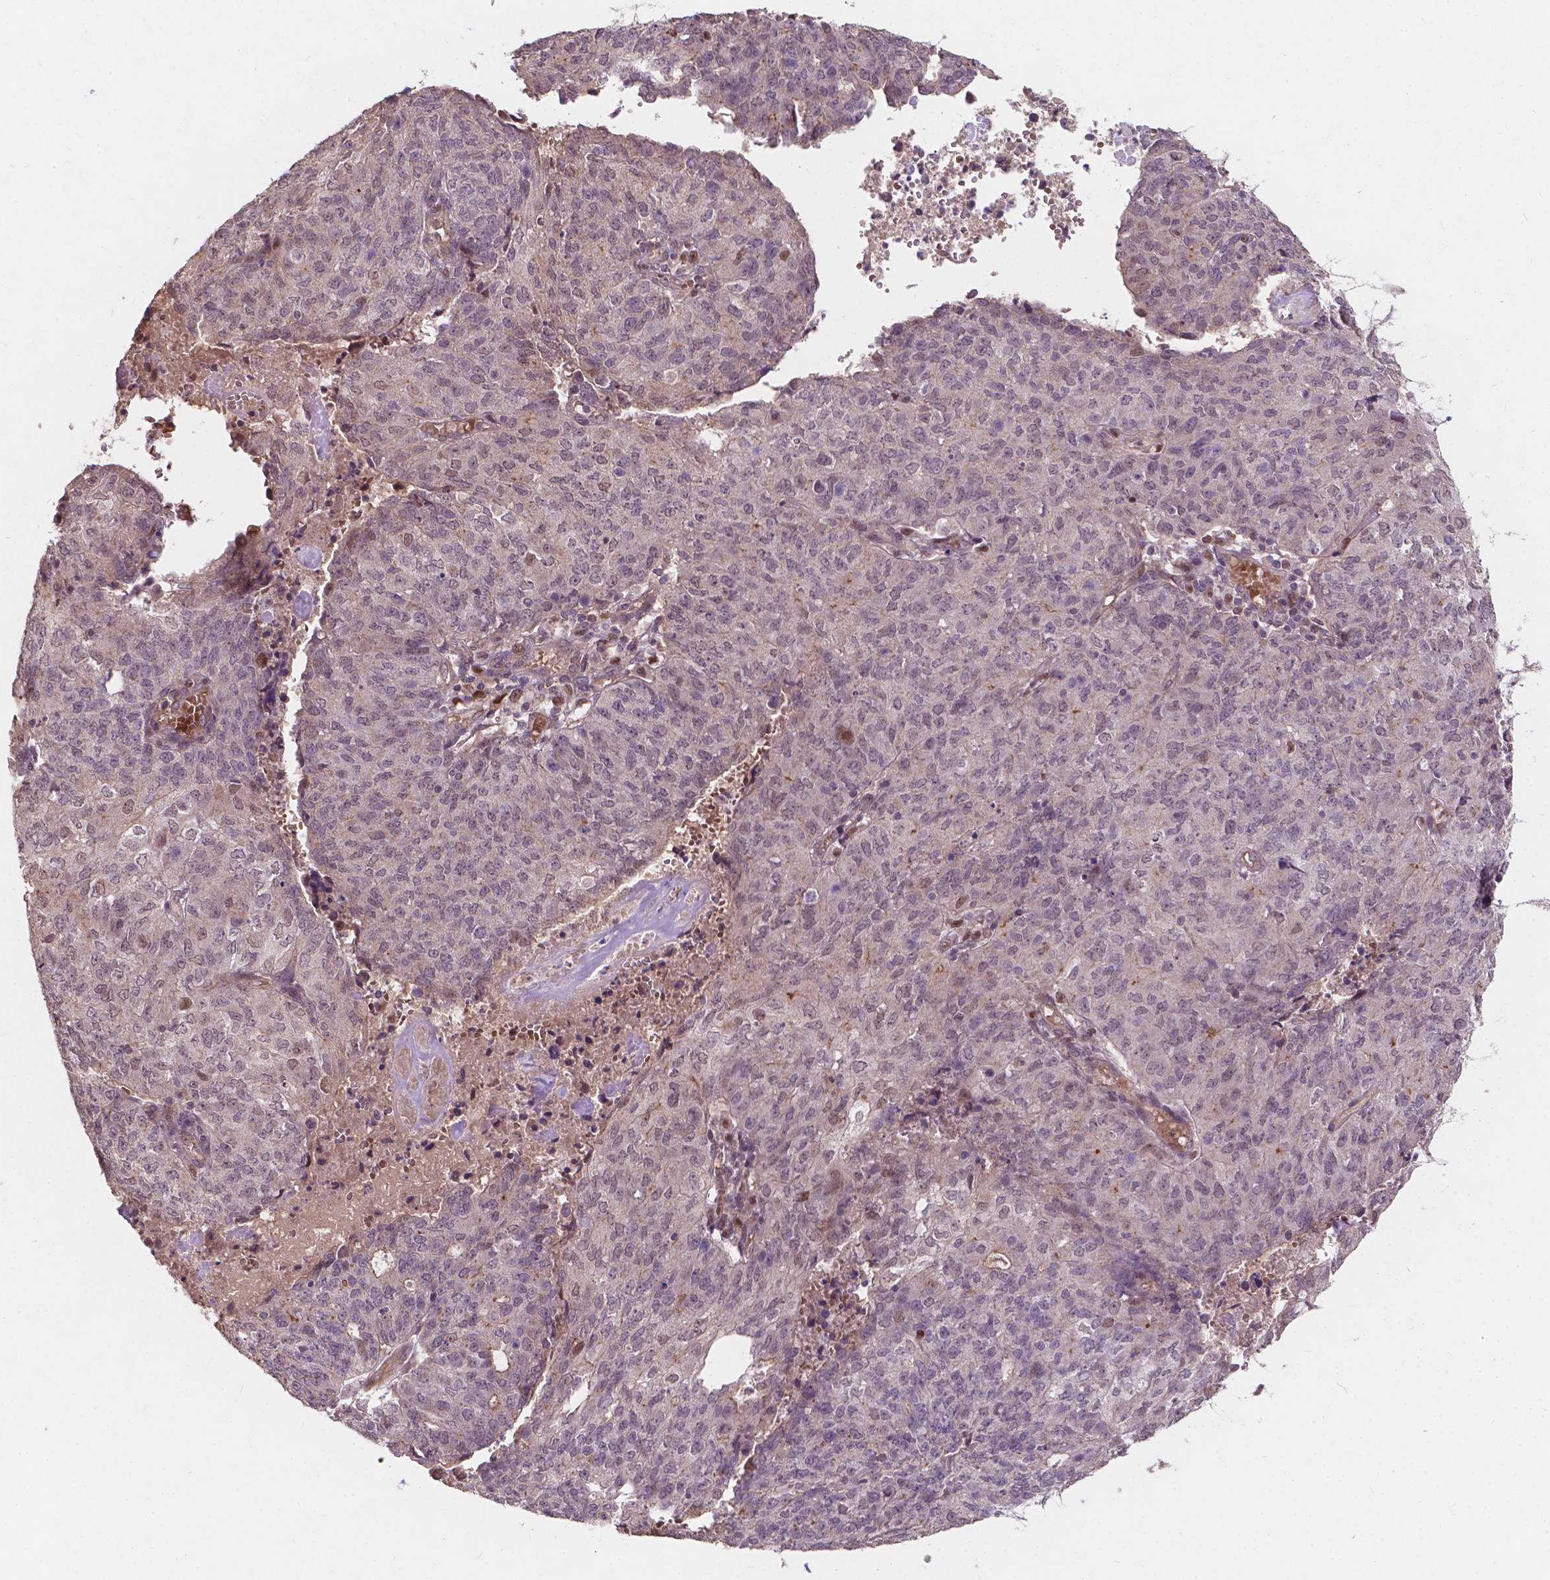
{"staining": {"intensity": "negative", "quantity": "none", "location": "none"}, "tissue": "endometrial cancer", "cell_type": "Tumor cells", "image_type": "cancer", "snomed": [{"axis": "morphology", "description": "Adenocarcinoma, NOS"}, {"axis": "topography", "description": "Endometrium"}], "caption": "Human adenocarcinoma (endometrial) stained for a protein using immunohistochemistry displays no positivity in tumor cells.", "gene": "DUSP16", "patient": {"sex": "female", "age": 82}}